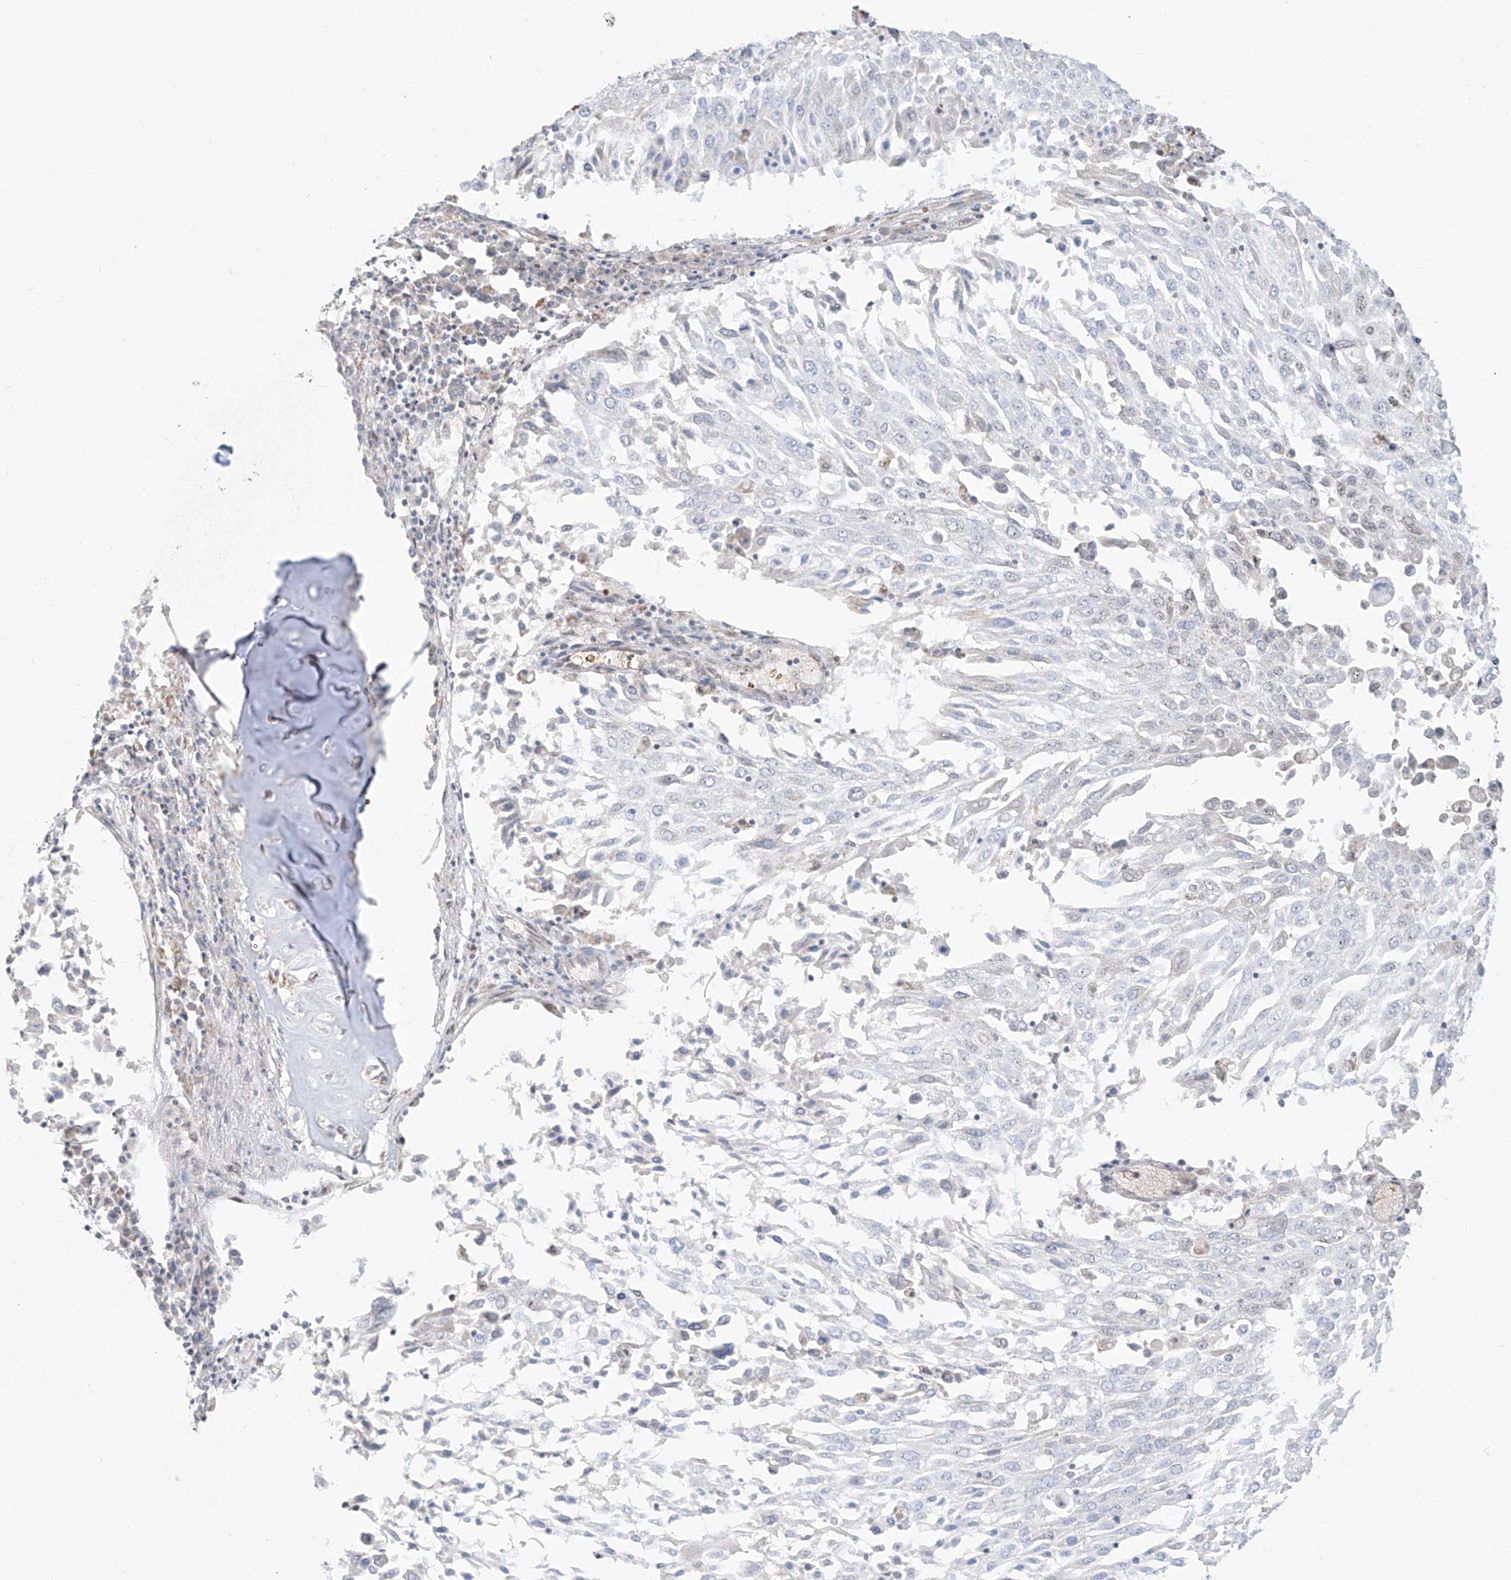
{"staining": {"intensity": "negative", "quantity": "none", "location": "none"}, "tissue": "lung cancer", "cell_type": "Tumor cells", "image_type": "cancer", "snomed": [{"axis": "morphology", "description": "Squamous cell carcinoma, NOS"}, {"axis": "topography", "description": "Lung"}], "caption": "This is an immunohistochemistry (IHC) micrograph of squamous cell carcinoma (lung). There is no expression in tumor cells.", "gene": "ARHGEF40", "patient": {"sex": "male", "age": 65}}